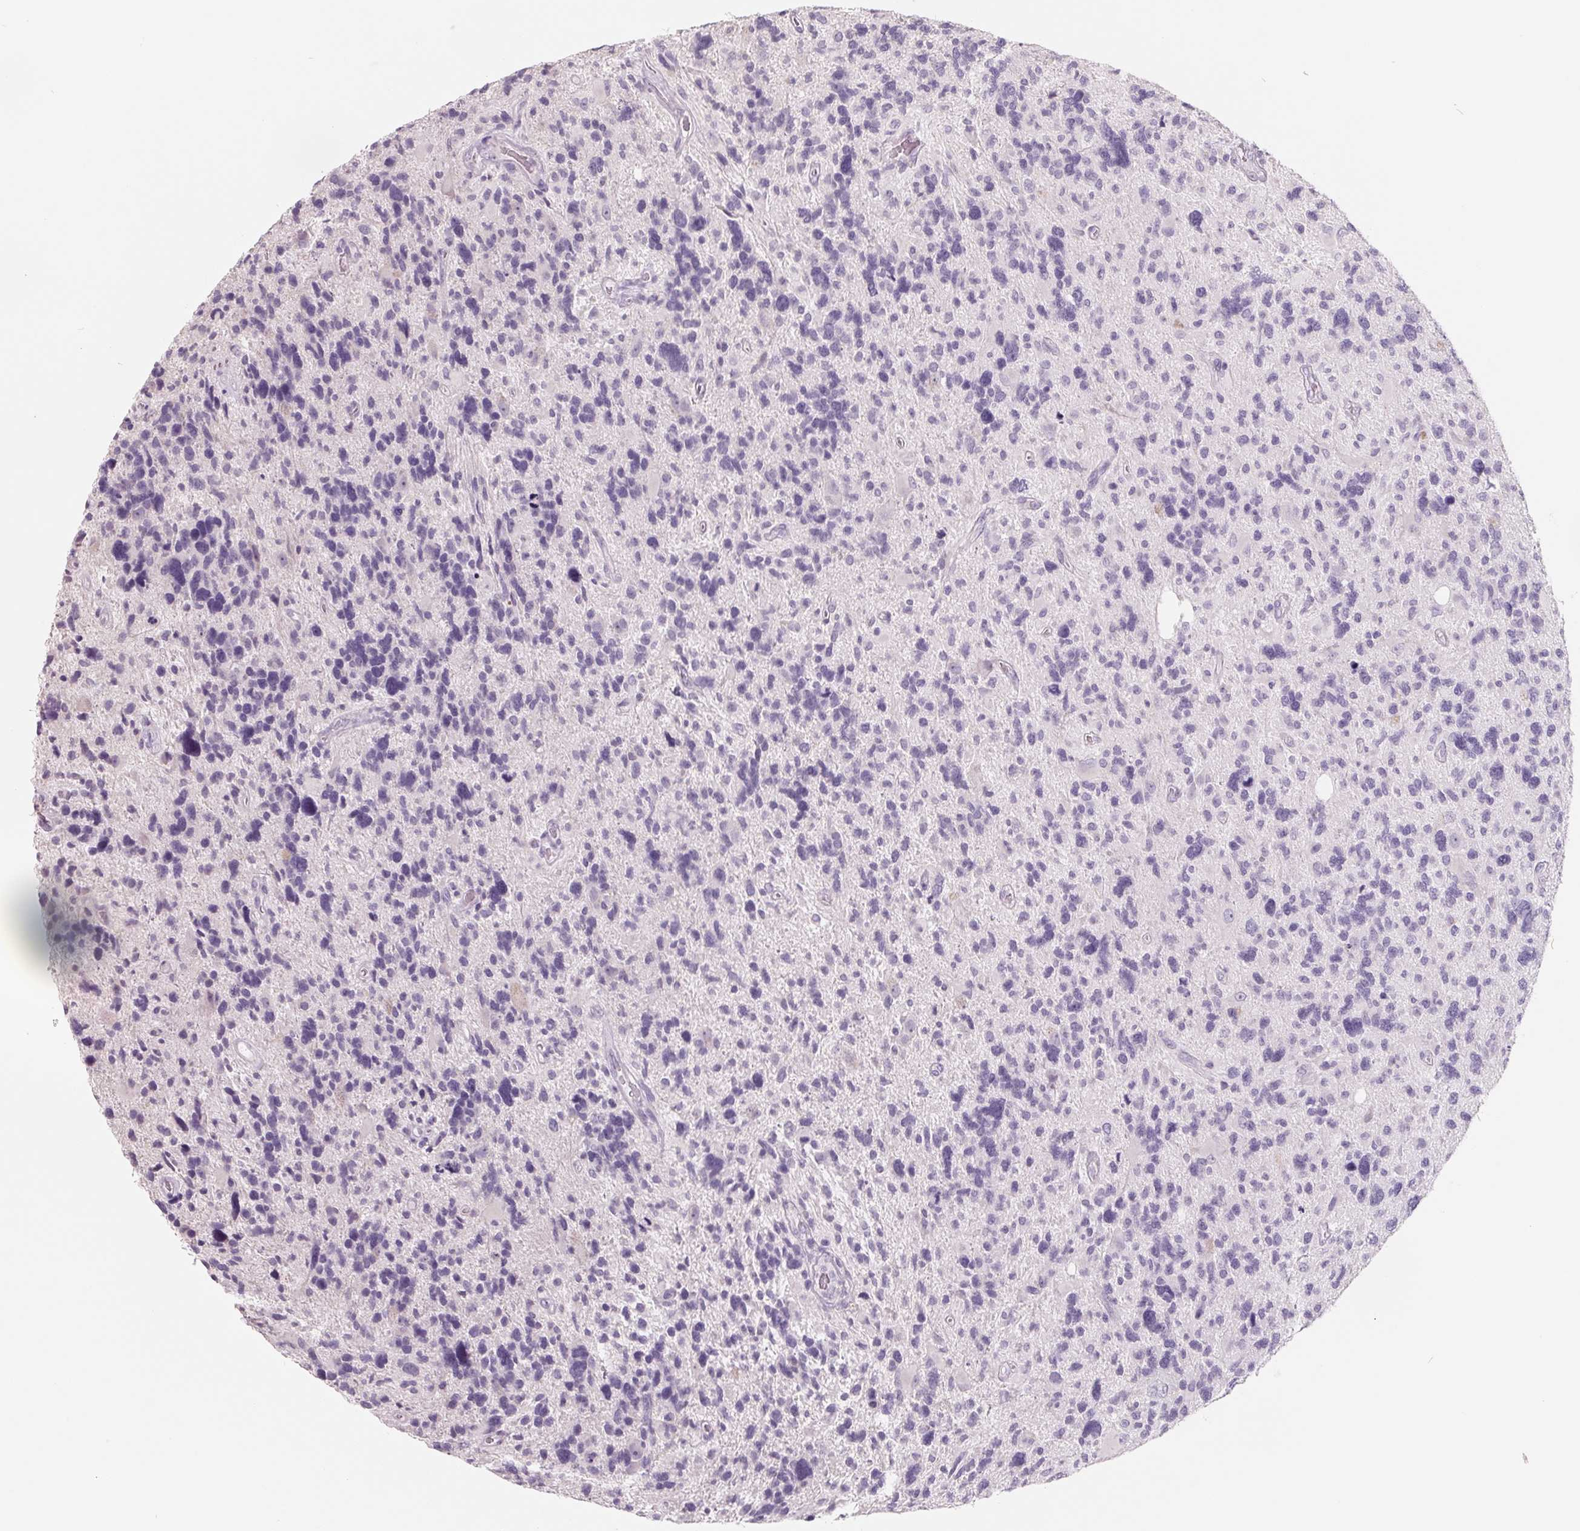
{"staining": {"intensity": "negative", "quantity": "none", "location": "none"}, "tissue": "glioma", "cell_type": "Tumor cells", "image_type": "cancer", "snomed": [{"axis": "morphology", "description": "Glioma, malignant, High grade"}, {"axis": "topography", "description": "Brain"}], "caption": "The micrograph demonstrates no staining of tumor cells in glioma. (Brightfield microscopy of DAB (3,3'-diaminobenzidine) IHC at high magnification).", "gene": "FTCD", "patient": {"sex": "male", "age": 49}}